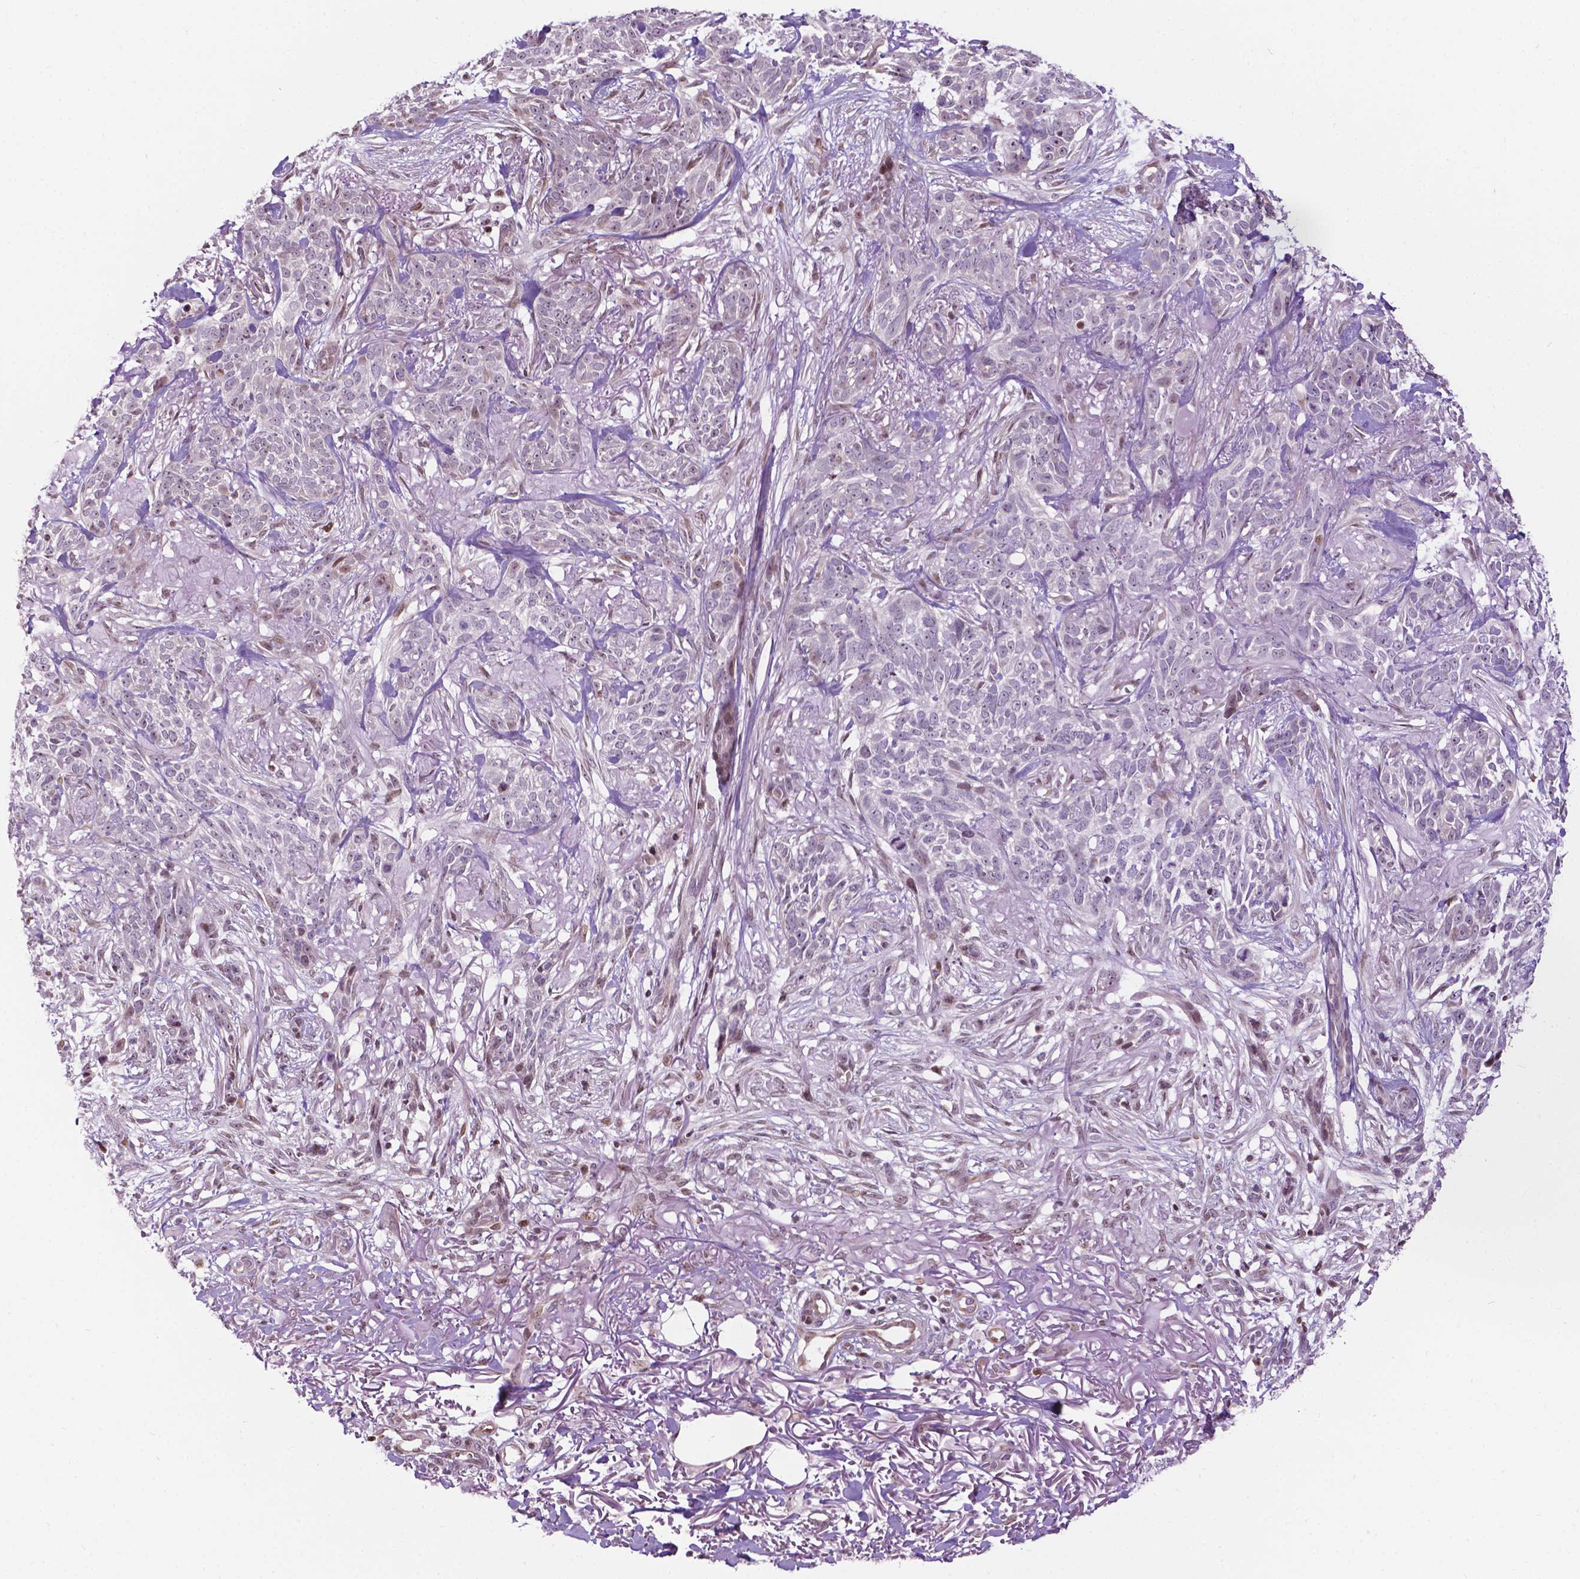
{"staining": {"intensity": "negative", "quantity": "none", "location": "none"}, "tissue": "skin cancer", "cell_type": "Tumor cells", "image_type": "cancer", "snomed": [{"axis": "morphology", "description": "Basal cell carcinoma"}, {"axis": "topography", "description": "Skin"}], "caption": "High power microscopy histopathology image of an immunohistochemistry histopathology image of basal cell carcinoma (skin), revealing no significant positivity in tumor cells.", "gene": "PTPN18", "patient": {"sex": "male", "age": 74}}